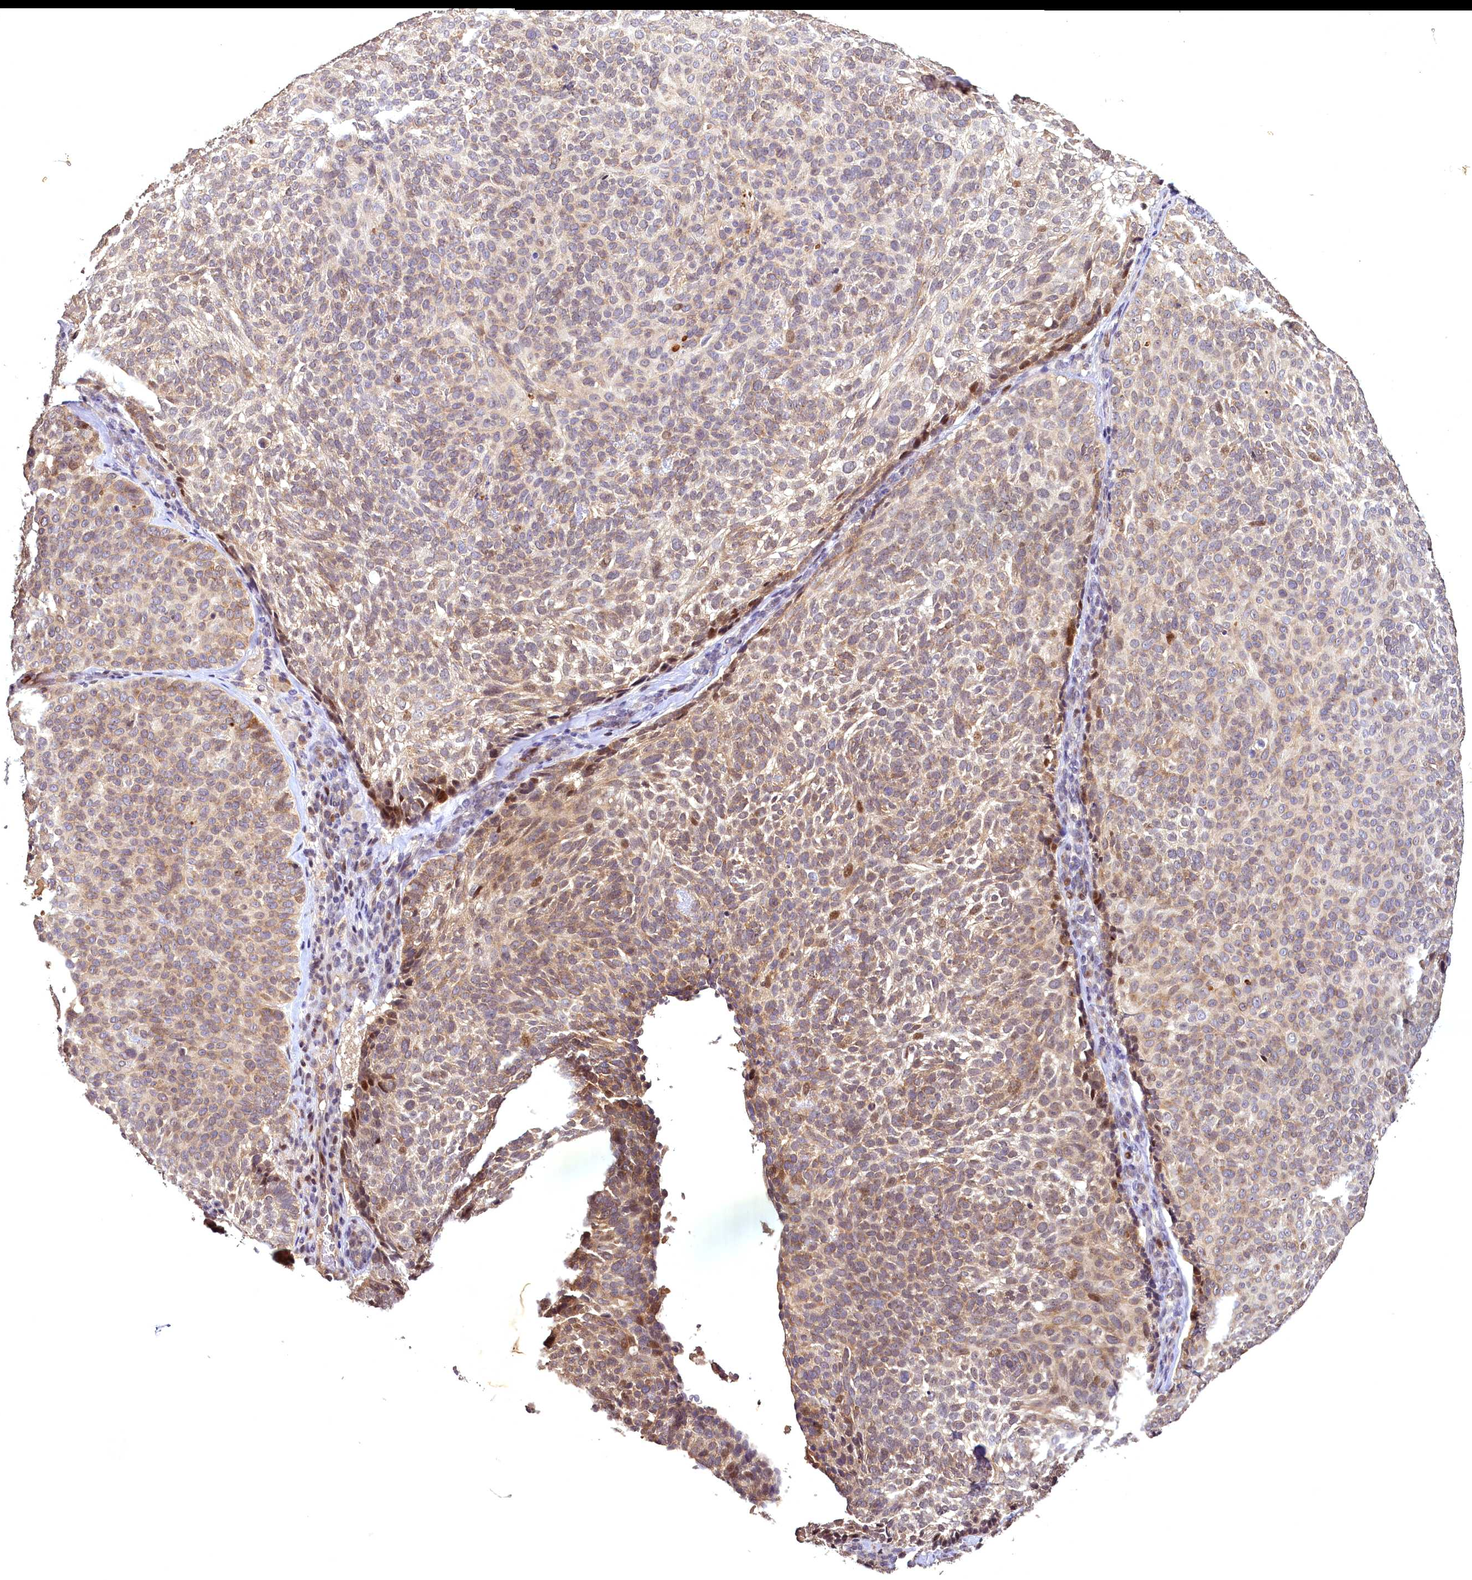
{"staining": {"intensity": "moderate", "quantity": "25%-75%", "location": "cytoplasmic/membranous,nuclear"}, "tissue": "skin cancer", "cell_type": "Tumor cells", "image_type": "cancer", "snomed": [{"axis": "morphology", "description": "Basal cell carcinoma"}, {"axis": "topography", "description": "Skin"}], "caption": "Skin cancer (basal cell carcinoma) tissue shows moderate cytoplasmic/membranous and nuclear positivity in approximately 25%-75% of tumor cells", "gene": "TMEM39A", "patient": {"sex": "male", "age": 85}}